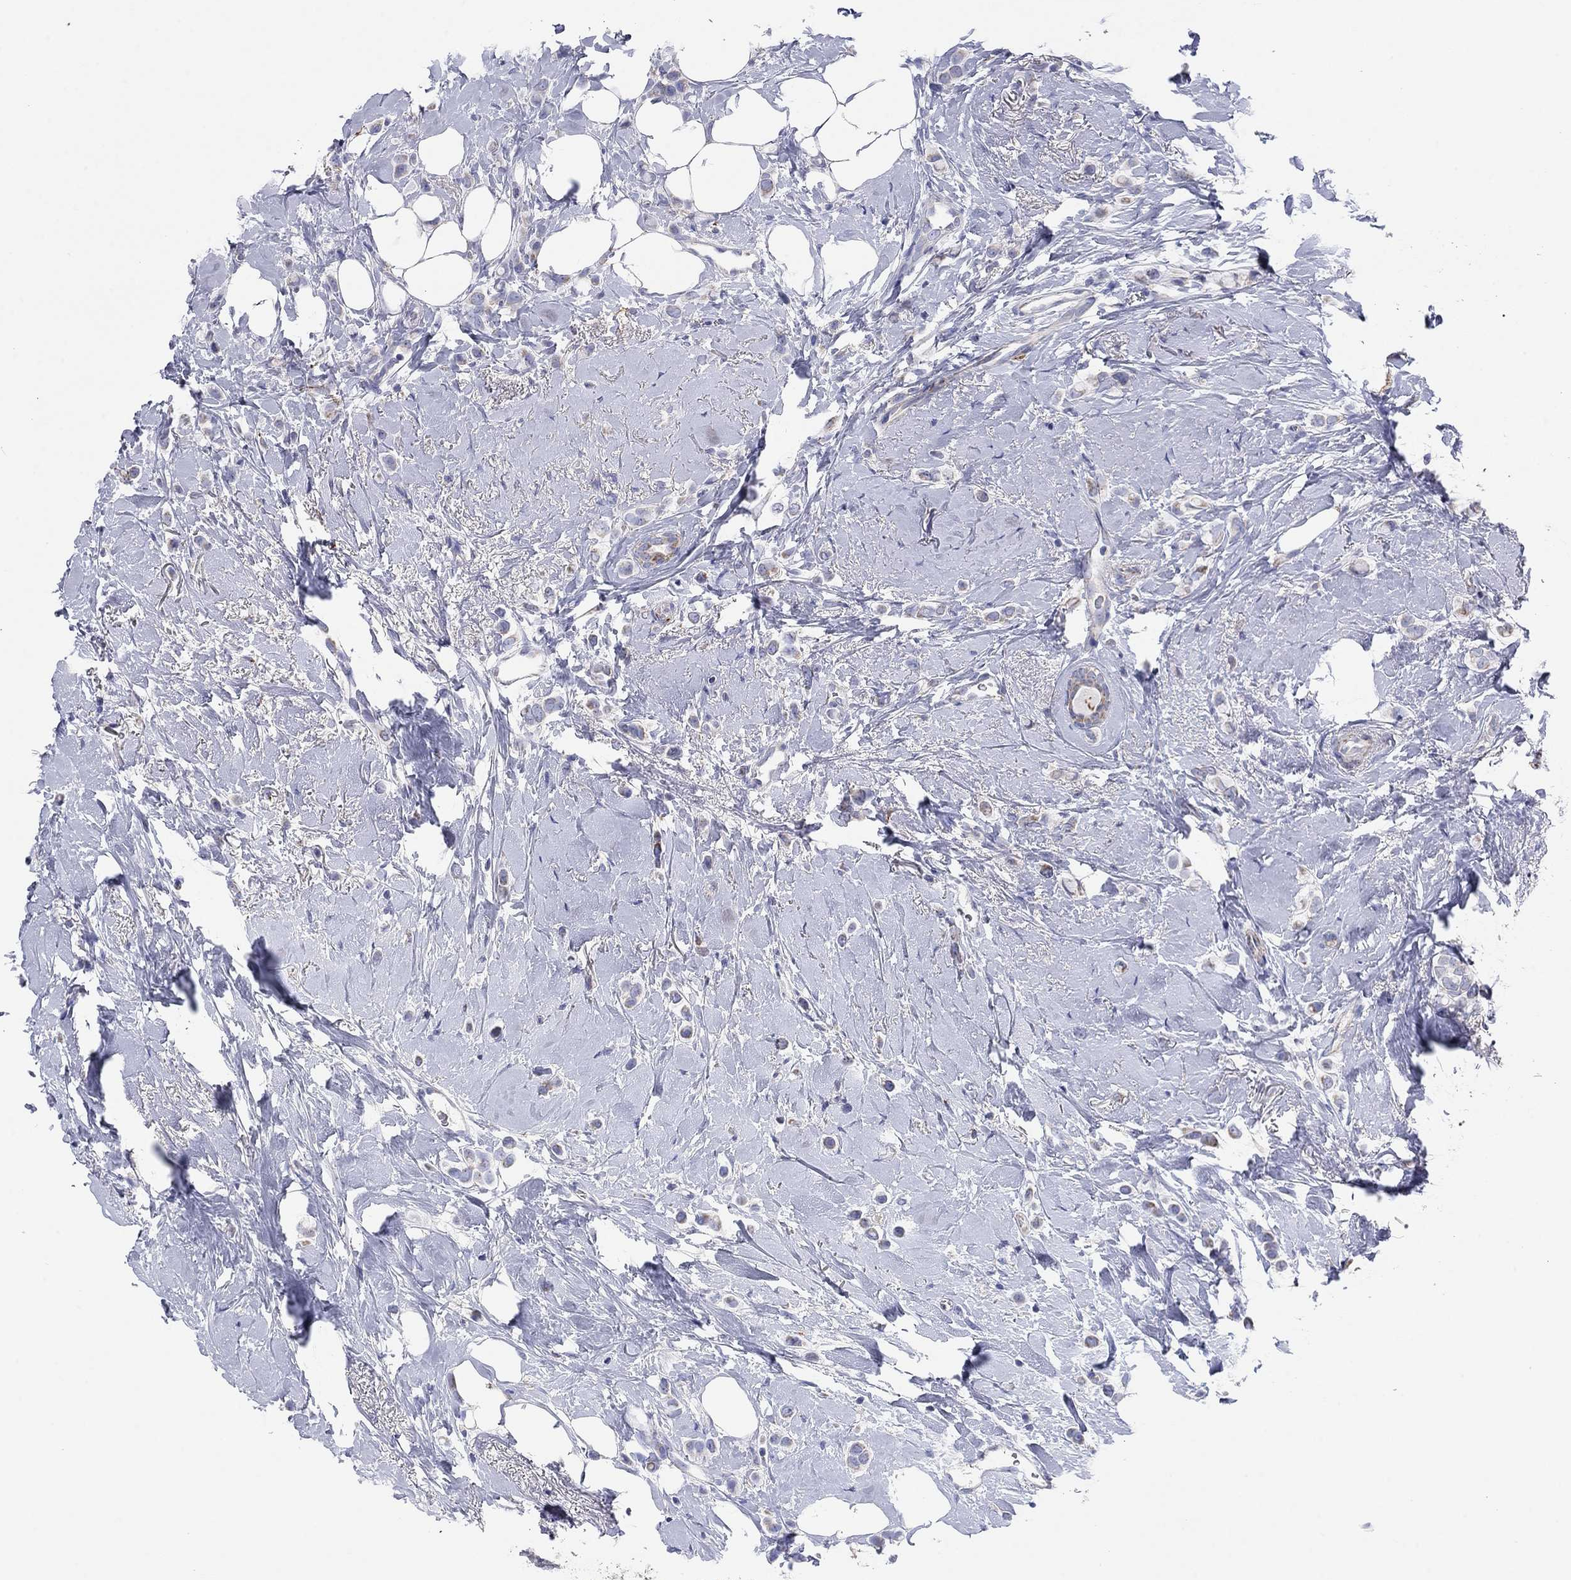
{"staining": {"intensity": "strong", "quantity": "<25%", "location": "cytoplasmic/membranous"}, "tissue": "breast cancer", "cell_type": "Tumor cells", "image_type": "cancer", "snomed": [{"axis": "morphology", "description": "Lobular carcinoma"}, {"axis": "topography", "description": "Breast"}], "caption": "Immunohistochemistry micrograph of human breast cancer (lobular carcinoma) stained for a protein (brown), which reveals medium levels of strong cytoplasmic/membranous staining in approximately <25% of tumor cells.", "gene": "MGST3", "patient": {"sex": "female", "age": 66}}